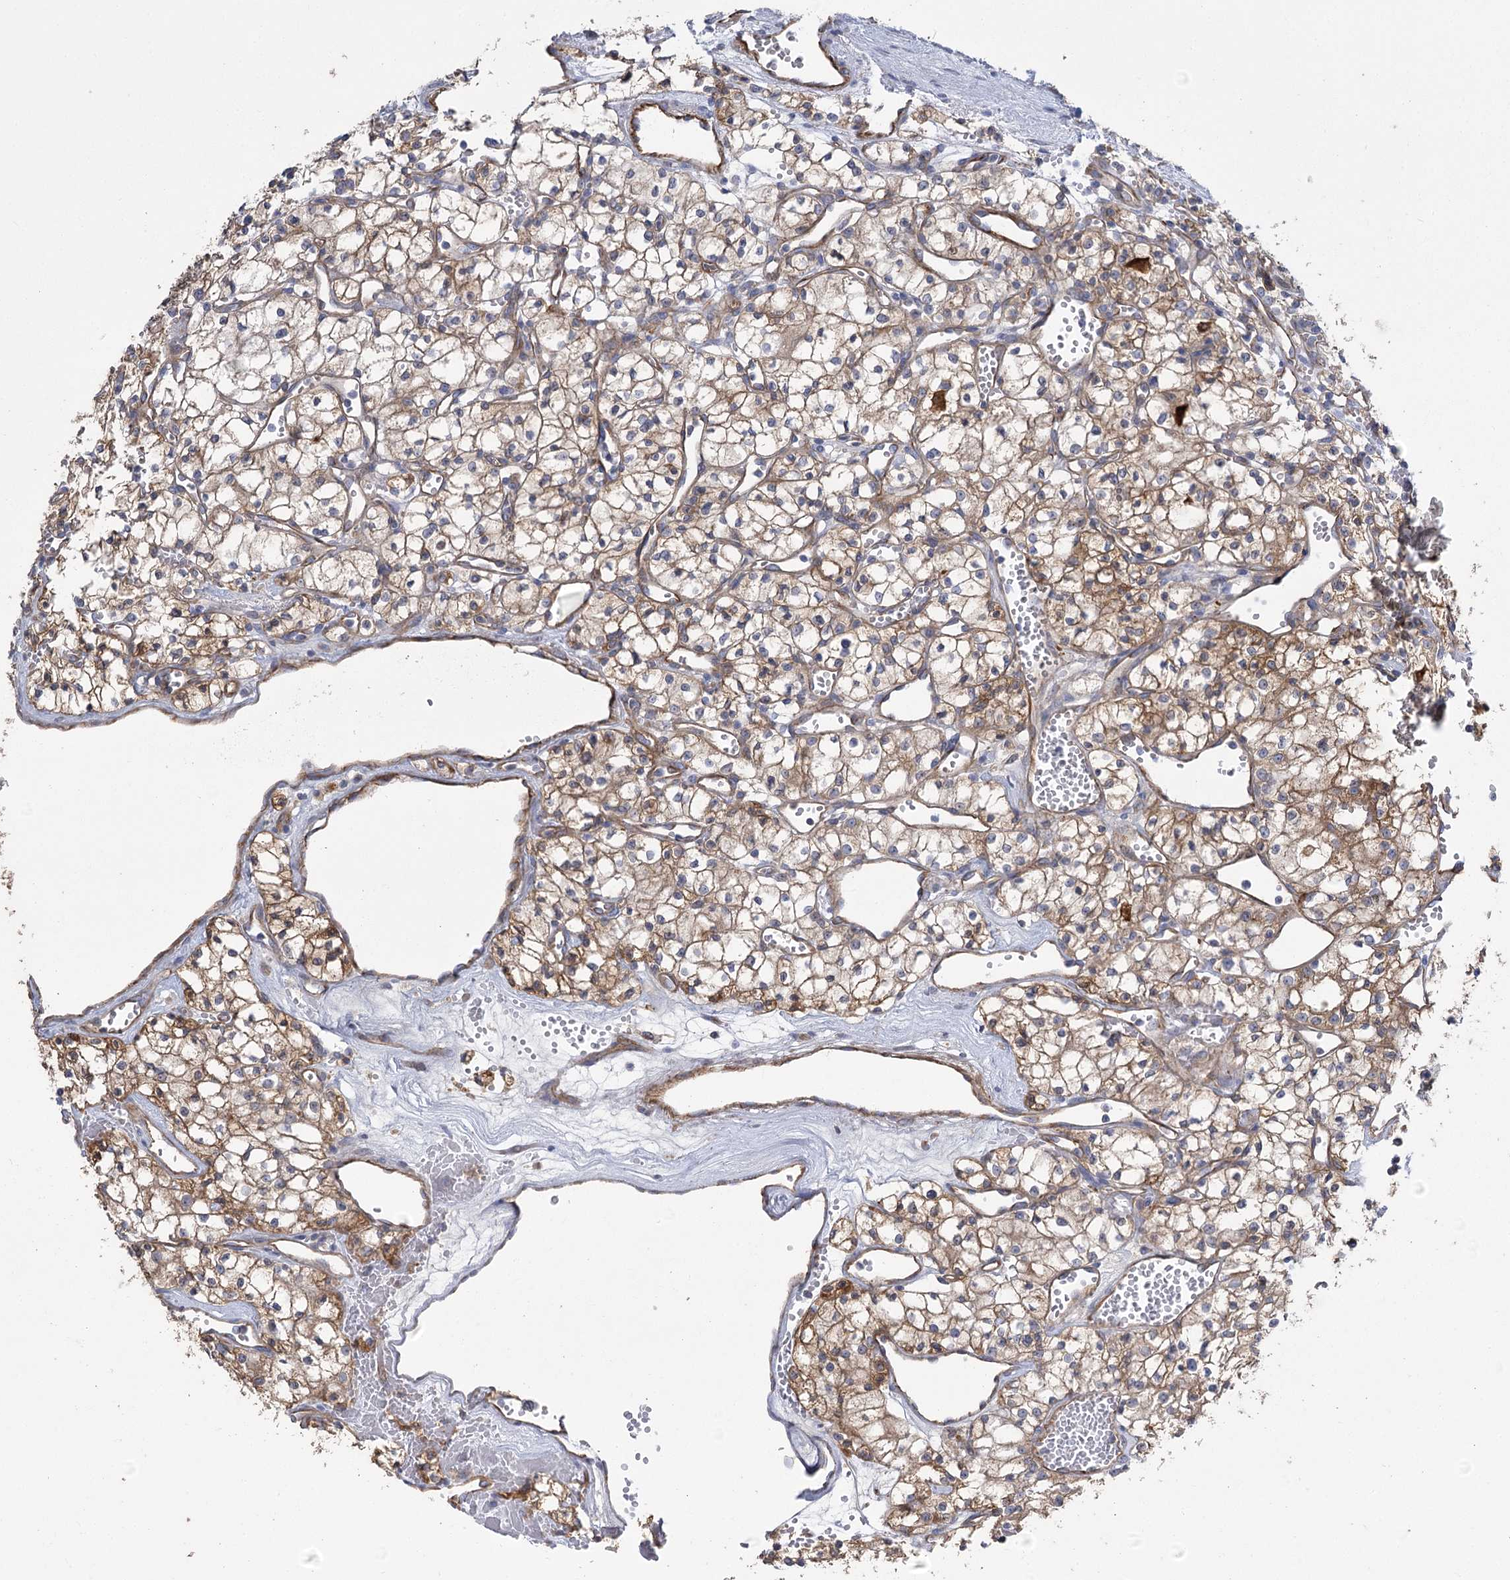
{"staining": {"intensity": "moderate", "quantity": "25%-75%", "location": "cytoplasmic/membranous"}, "tissue": "renal cancer", "cell_type": "Tumor cells", "image_type": "cancer", "snomed": [{"axis": "morphology", "description": "Adenocarcinoma, NOS"}, {"axis": "topography", "description": "Kidney"}], "caption": "This is an image of IHC staining of renal adenocarcinoma, which shows moderate staining in the cytoplasmic/membranous of tumor cells.", "gene": "RMDN2", "patient": {"sex": "male", "age": 59}}